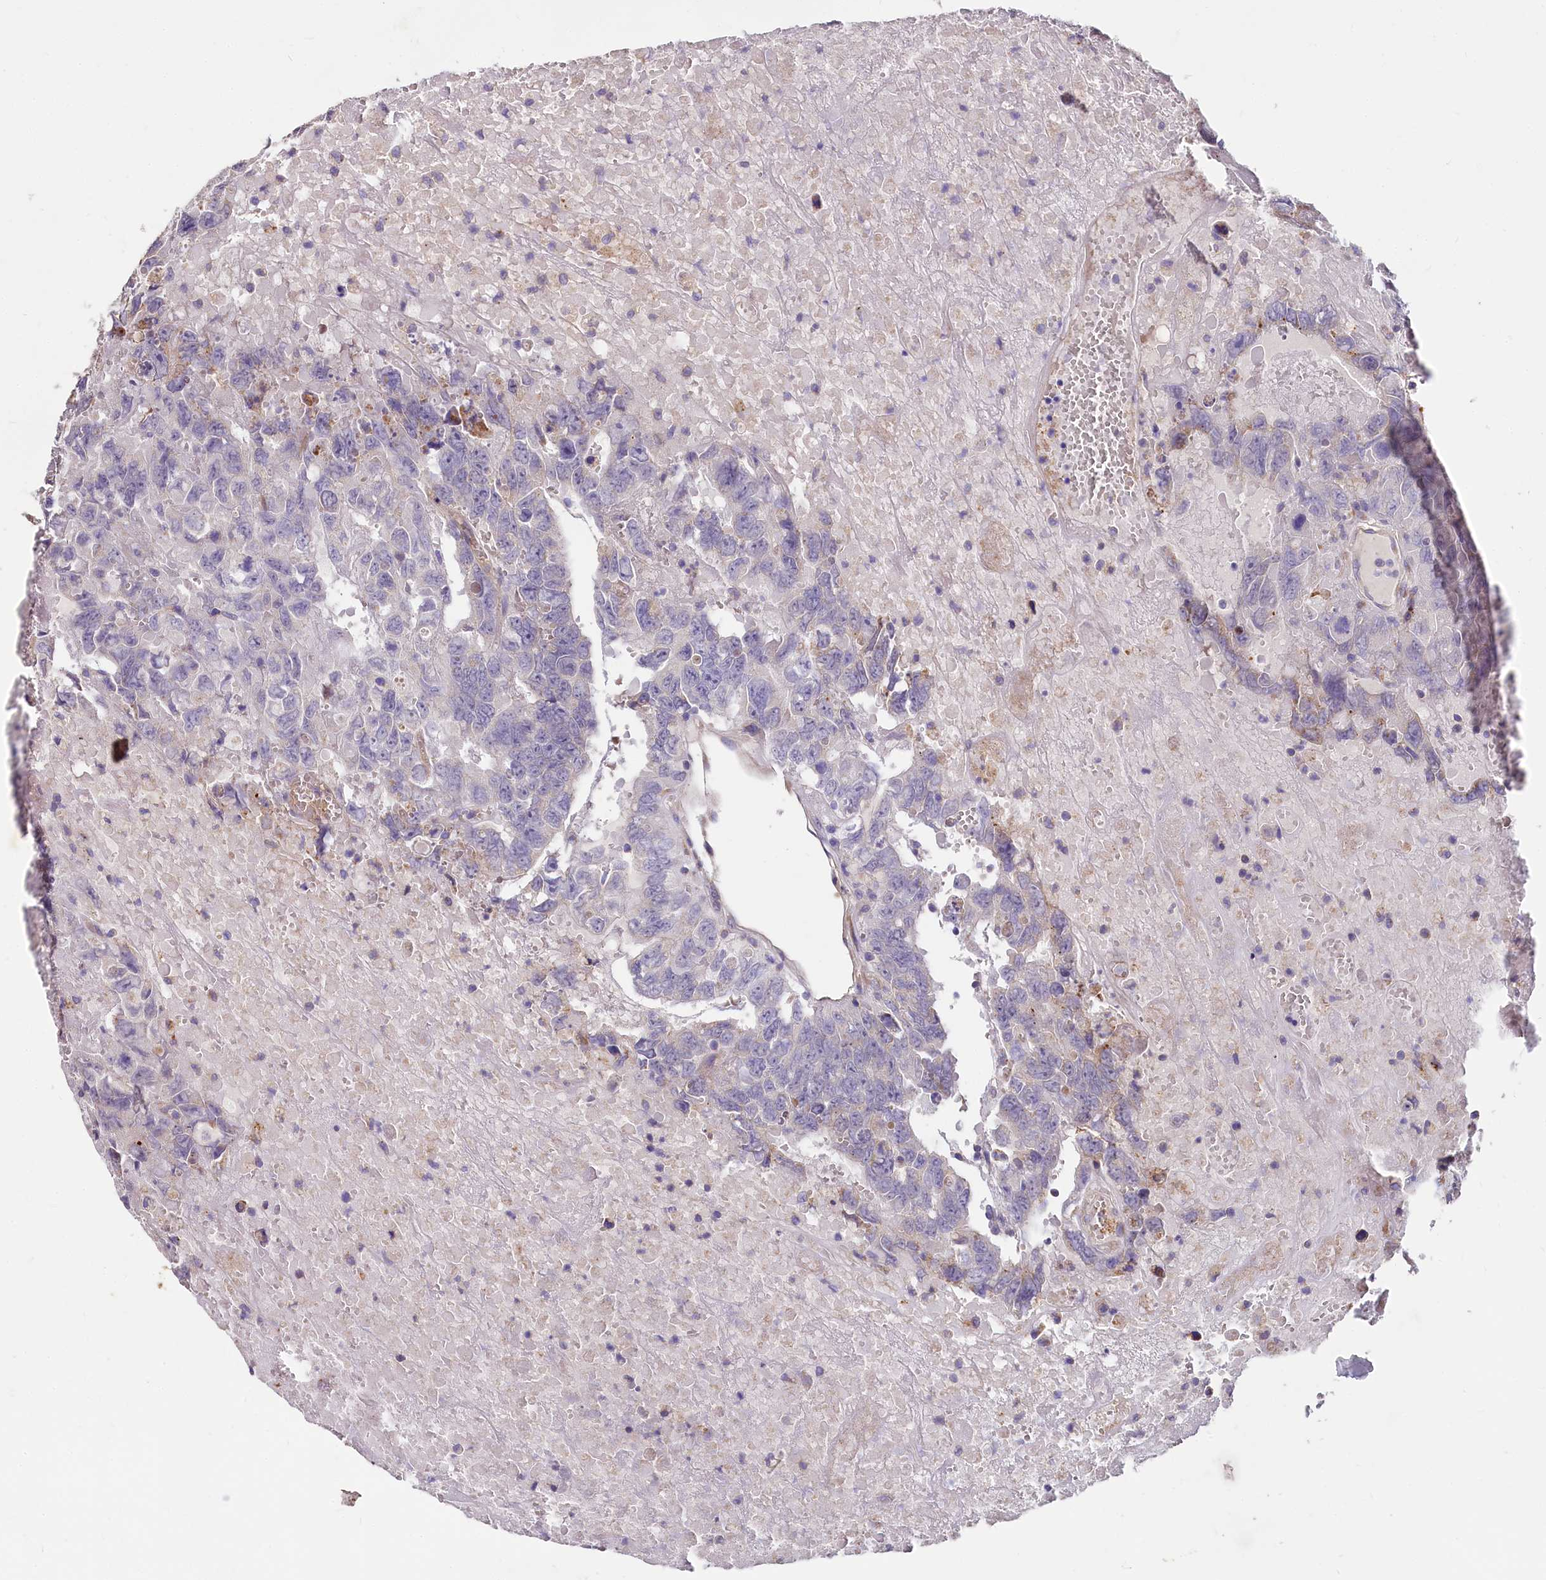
{"staining": {"intensity": "negative", "quantity": "none", "location": "none"}, "tissue": "testis cancer", "cell_type": "Tumor cells", "image_type": "cancer", "snomed": [{"axis": "morphology", "description": "Carcinoma, Embryonal, NOS"}, {"axis": "topography", "description": "Testis"}], "caption": "Testis cancer (embryonal carcinoma) stained for a protein using IHC shows no positivity tumor cells.", "gene": "SPRYD3", "patient": {"sex": "male", "age": 45}}